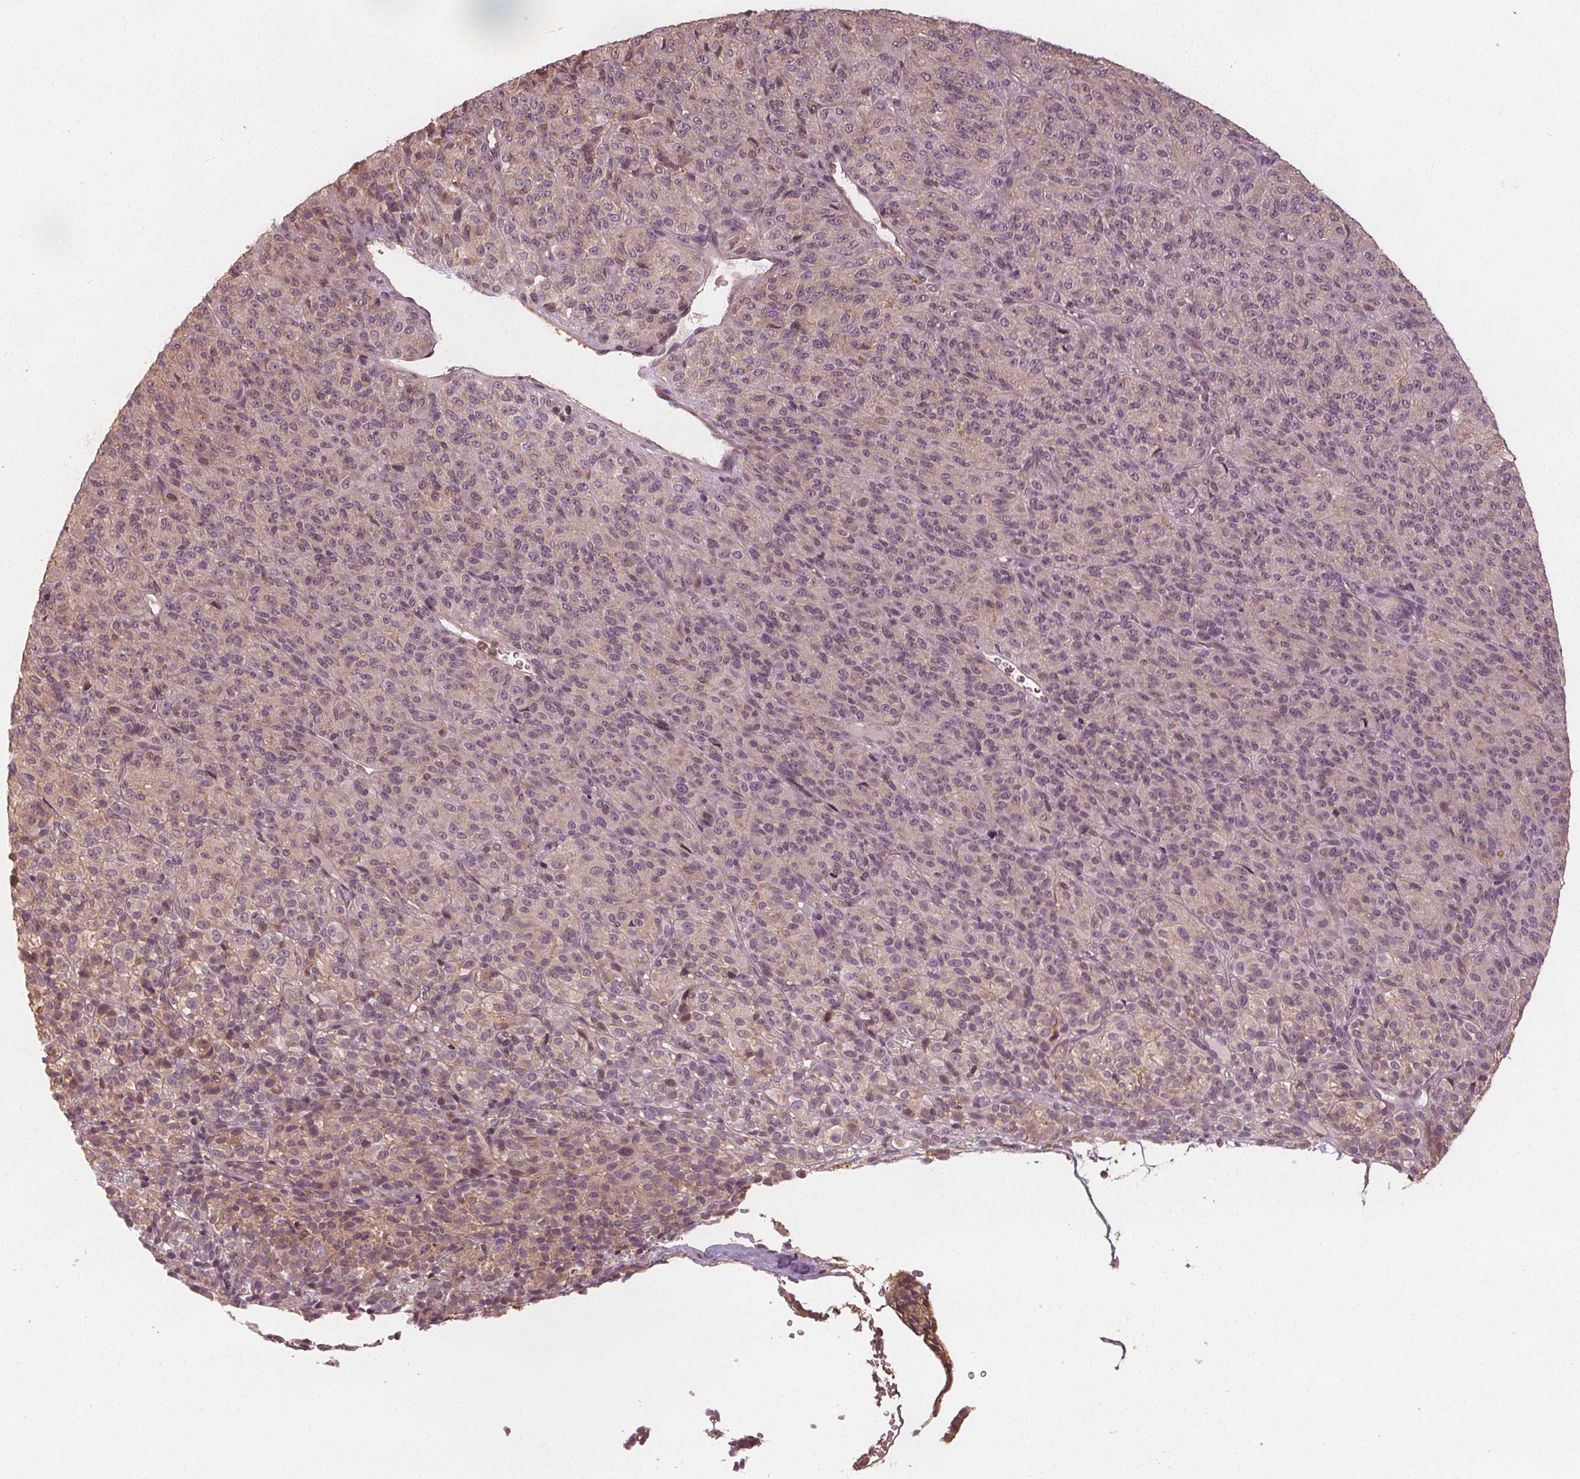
{"staining": {"intensity": "weak", "quantity": "<25%", "location": "cytoplasmic/membranous"}, "tissue": "melanoma", "cell_type": "Tumor cells", "image_type": "cancer", "snomed": [{"axis": "morphology", "description": "Malignant melanoma, Metastatic site"}, {"axis": "topography", "description": "Brain"}], "caption": "Protein analysis of malignant melanoma (metastatic site) reveals no significant expression in tumor cells.", "gene": "GNB2", "patient": {"sex": "female", "age": 56}}